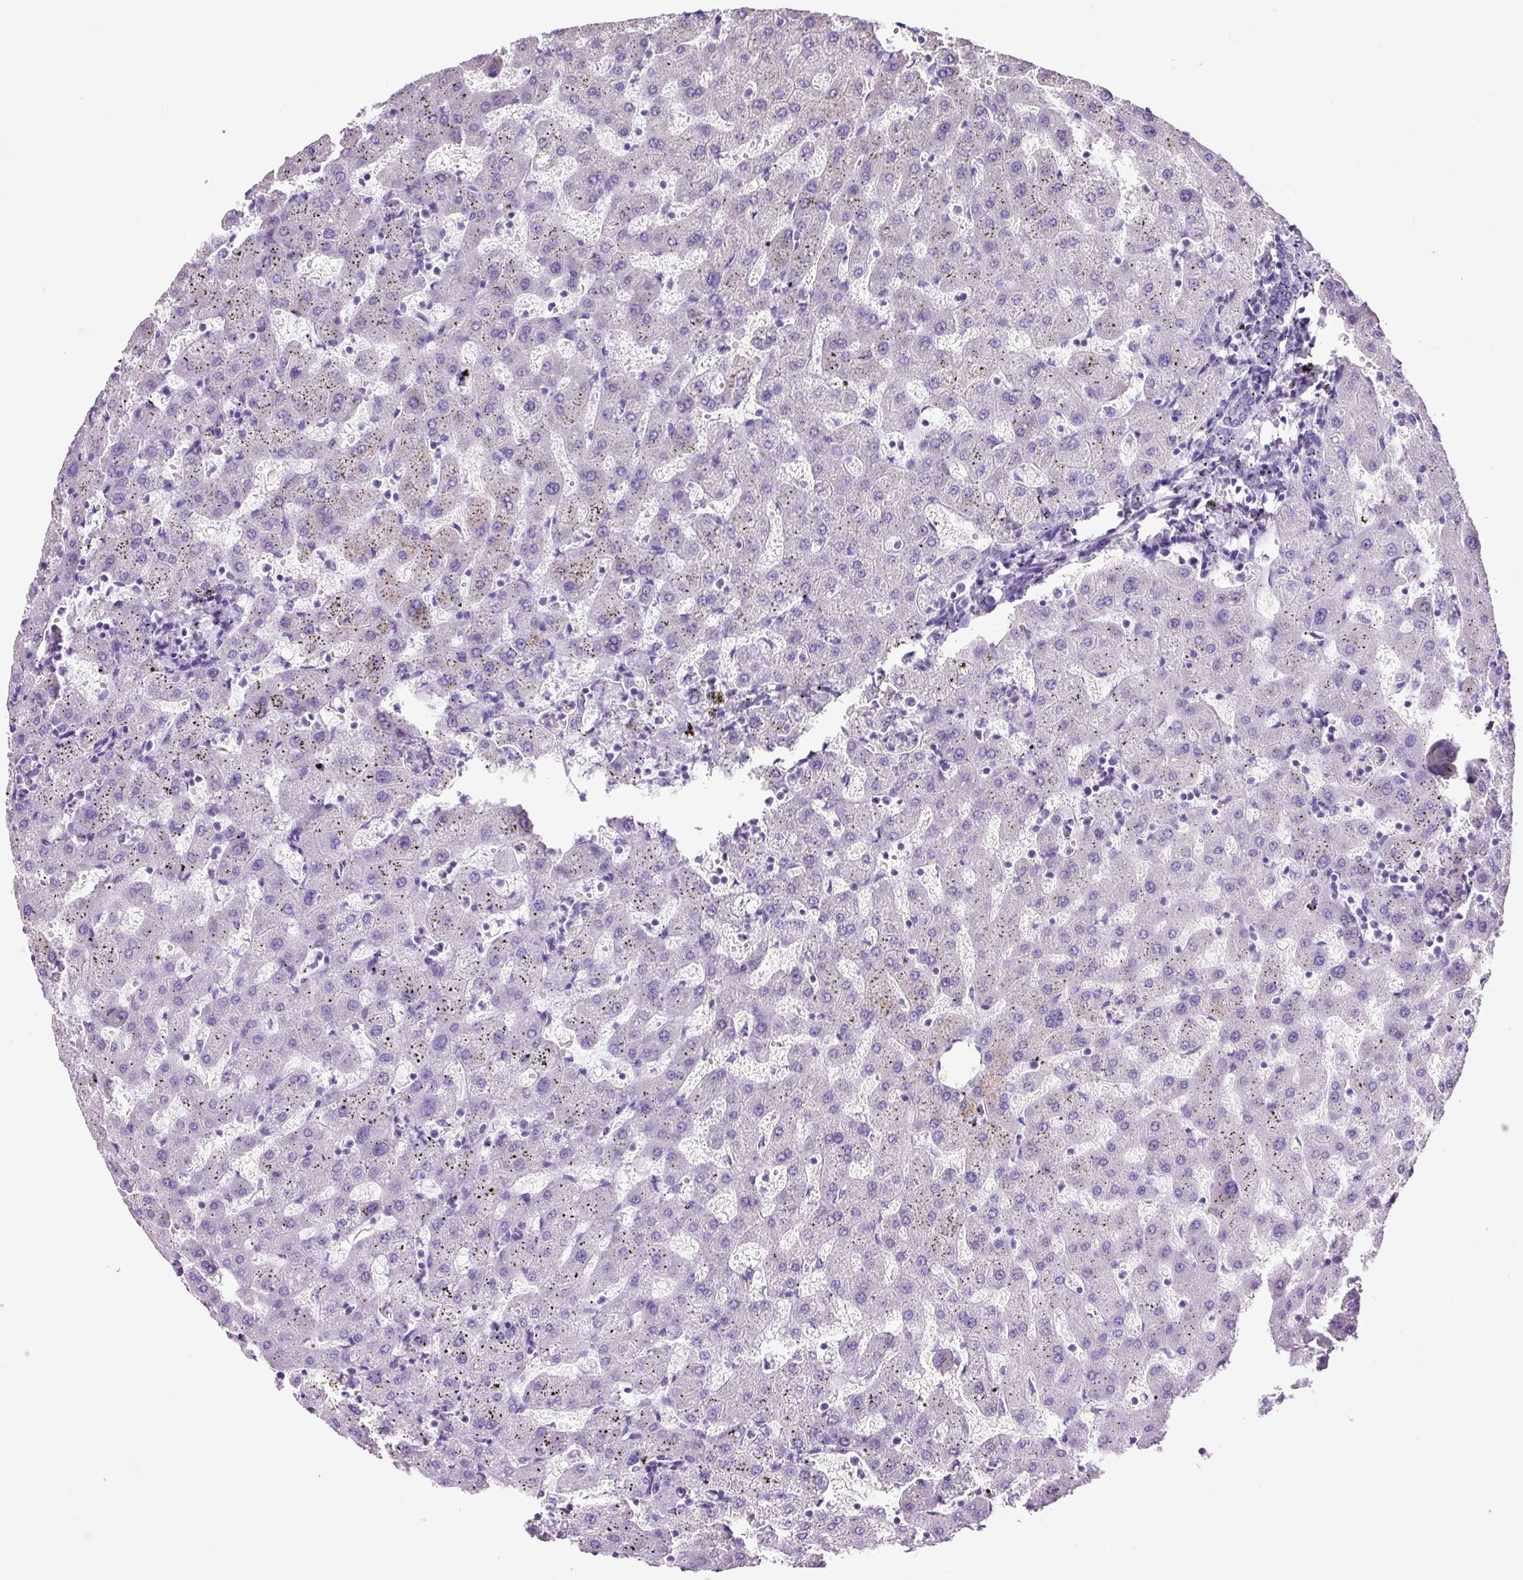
{"staining": {"intensity": "negative", "quantity": "none", "location": "none"}, "tissue": "liver", "cell_type": "Cholangiocytes", "image_type": "normal", "snomed": [{"axis": "morphology", "description": "Normal tissue, NOS"}, {"axis": "topography", "description": "Liver"}], "caption": "This is a histopathology image of IHC staining of normal liver, which shows no expression in cholangiocytes.", "gene": "PDIA2", "patient": {"sex": "female", "age": 63}}